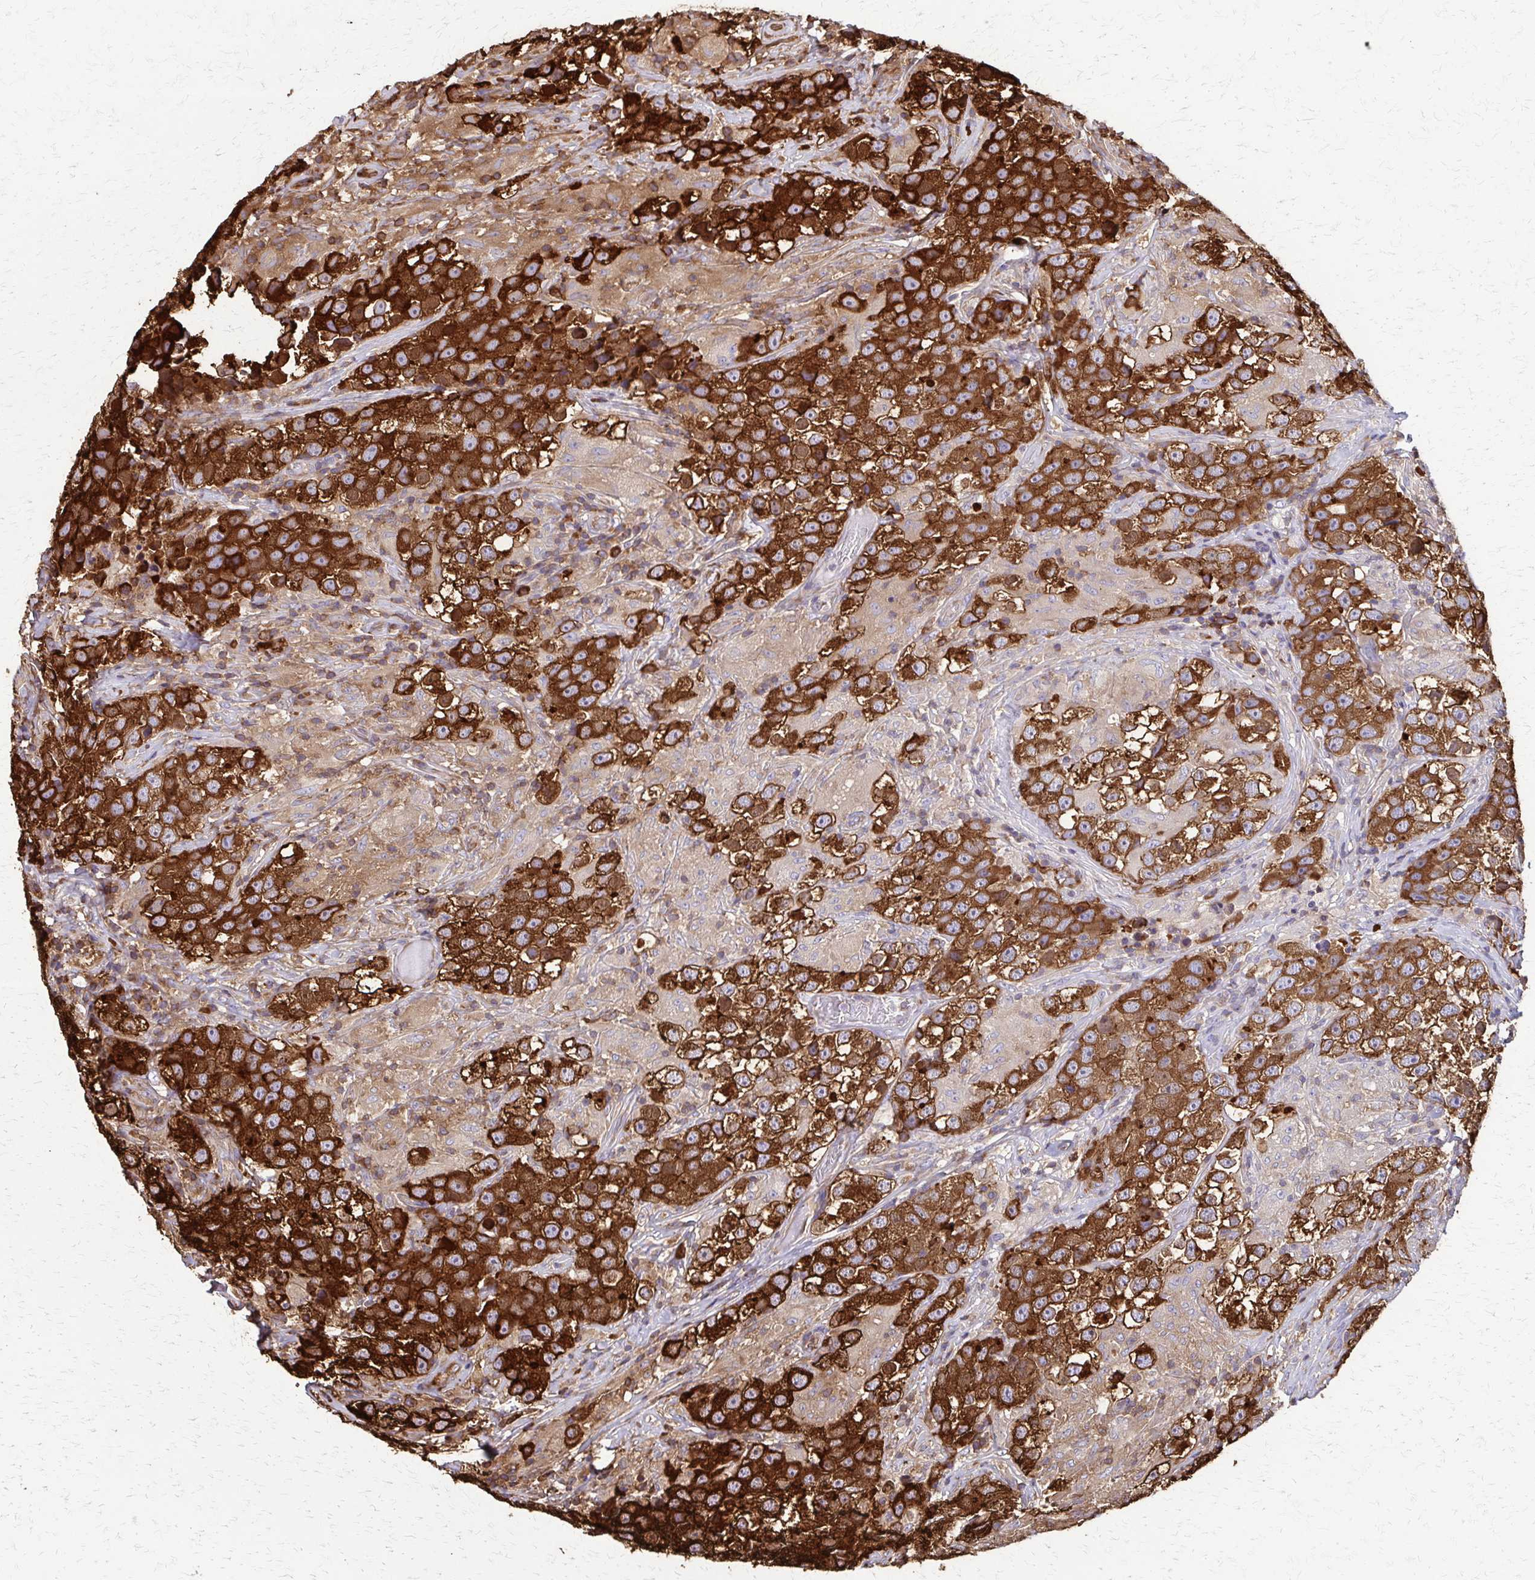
{"staining": {"intensity": "strong", "quantity": ">75%", "location": "cytoplasmic/membranous"}, "tissue": "testis cancer", "cell_type": "Tumor cells", "image_type": "cancer", "snomed": [{"axis": "morphology", "description": "Seminoma, NOS"}, {"axis": "topography", "description": "Testis"}], "caption": "Testis cancer stained for a protein (brown) demonstrates strong cytoplasmic/membranous positive staining in approximately >75% of tumor cells.", "gene": "EEF2", "patient": {"sex": "male", "age": 46}}